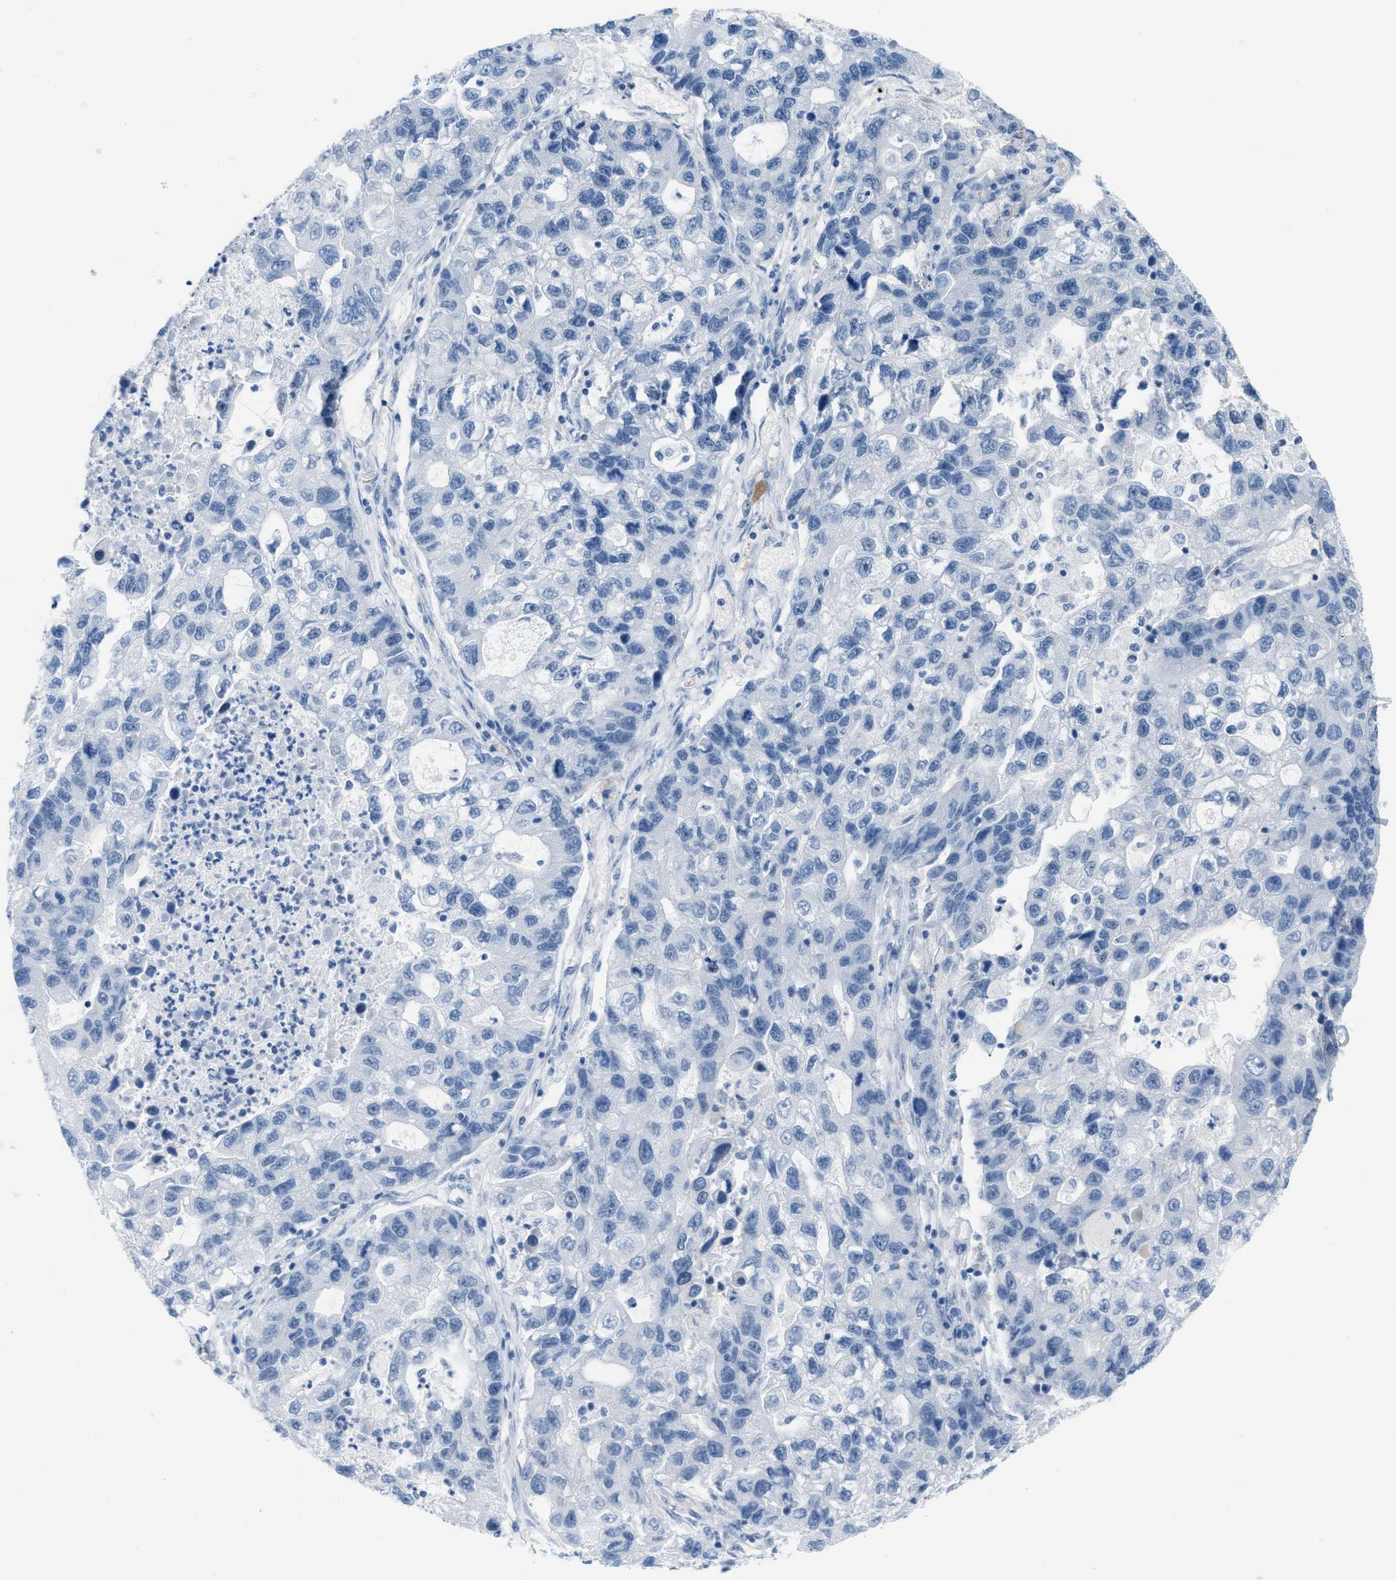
{"staining": {"intensity": "negative", "quantity": "none", "location": "none"}, "tissue": "lung cancer", "cell_type": "Tumor cells", "image_type": "cancer", "snomed": [{"axis": "morphology", "description": "Adenocarcinoma, NOS"}, {"axis": "topography", "description": "Lung"}], "caption": "DAB immunohistochemical staining of lung cancer displays no significant positivity in tumor cells. (Brightfield microscopy of DAB (3,3'-diaminobenzidine) immunohistochemistry at high magnification).", "gene": "PHRF1", "patient": {"sex": "female", "age": 51}}